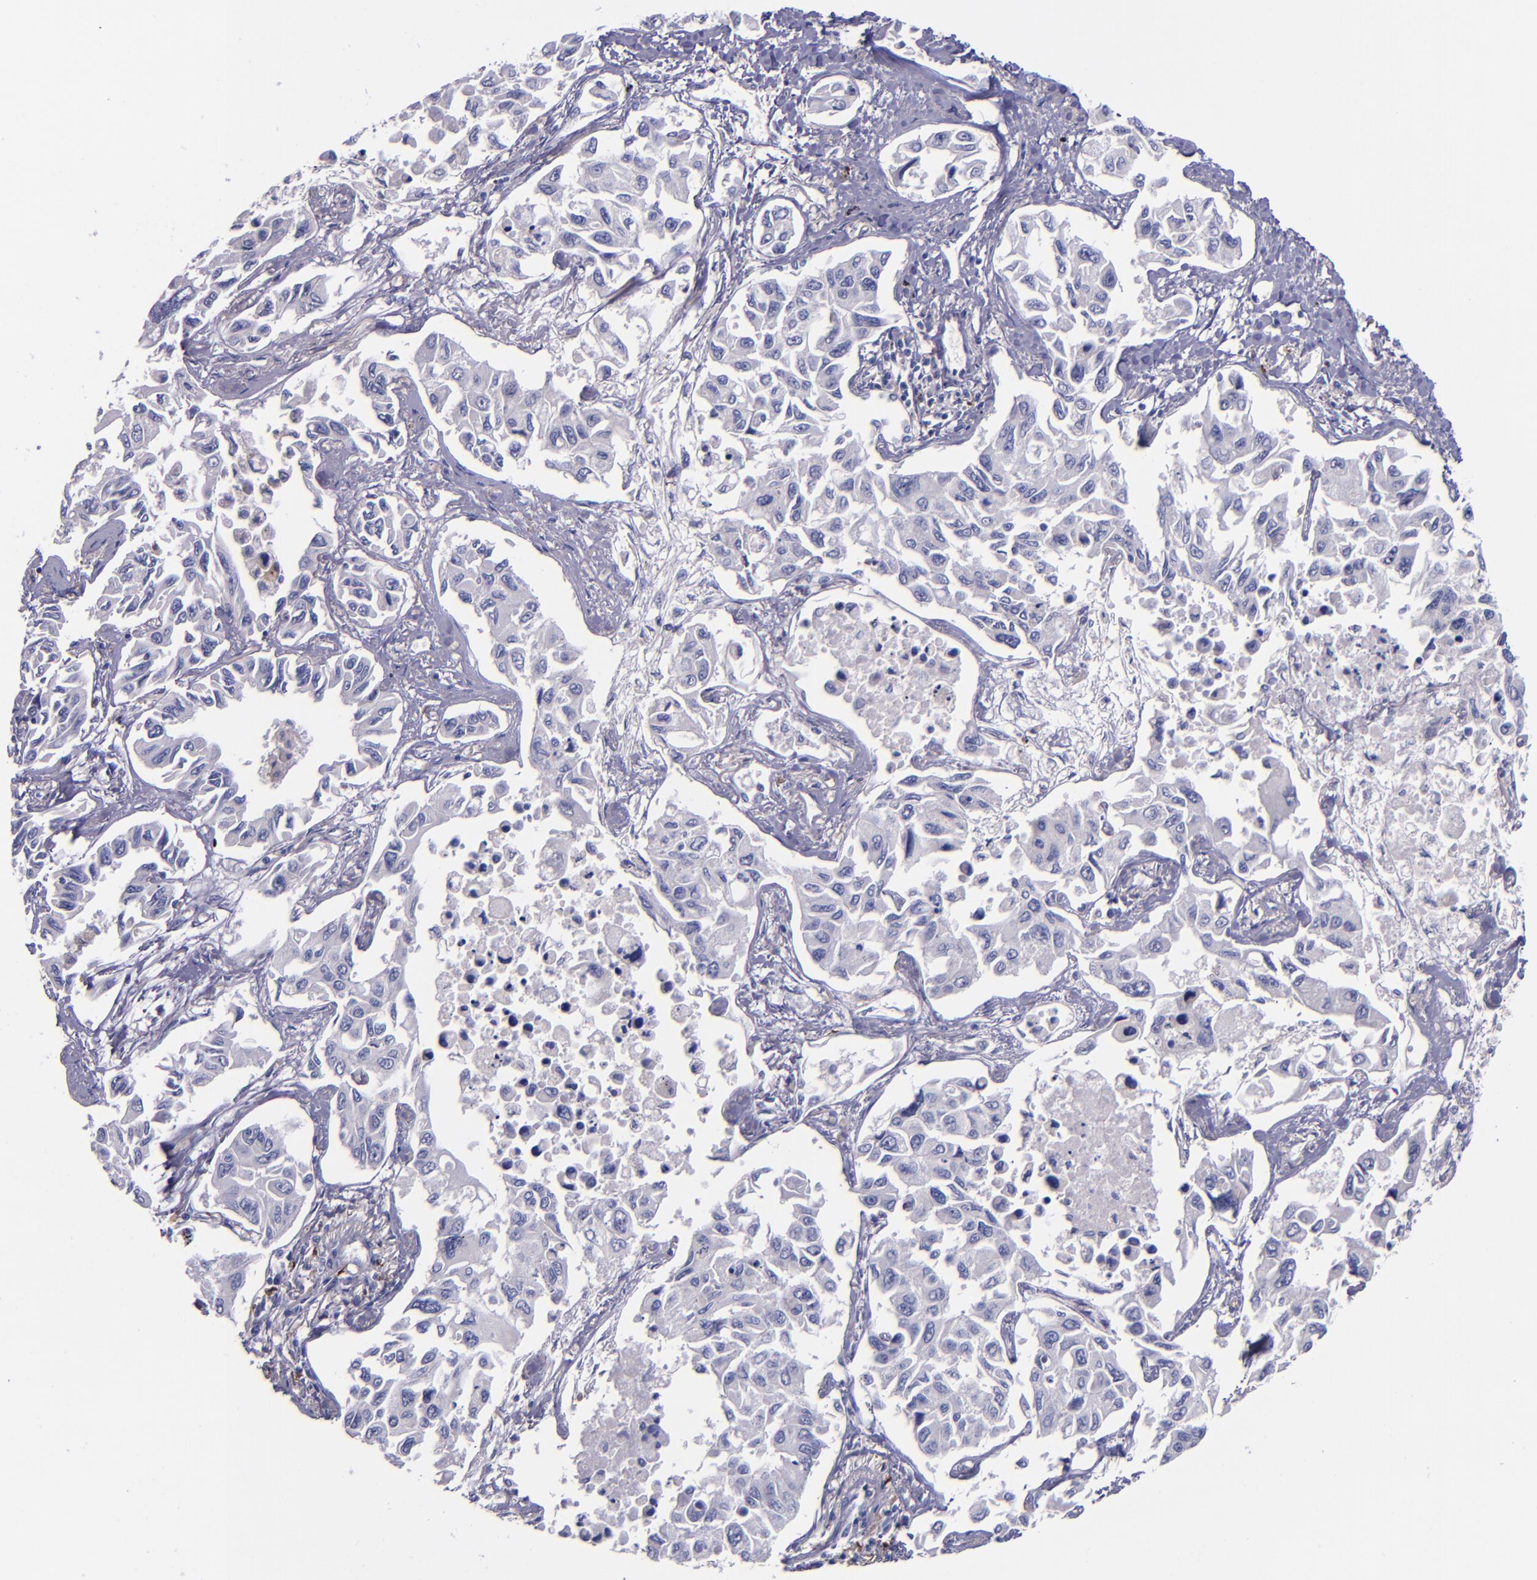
{"staining": {"intensity": "negative", "quantity": "none", "location": "none"}, "tissue": "lung cancer", "cell_type": "Tumor cells", "image_type": "cancer", "snomed": [{"axis": "morphology", "description": "Adenocarcinoma, NOS"}, {"axis": "topography", "description": "Lung"}], "caption": "Immunohistochemical staining of human lung adenocarcinoma exhibits no significant staining in tumor cells.", "gene": "F13A1", "patient": {"sex": "male", "age": 64}}